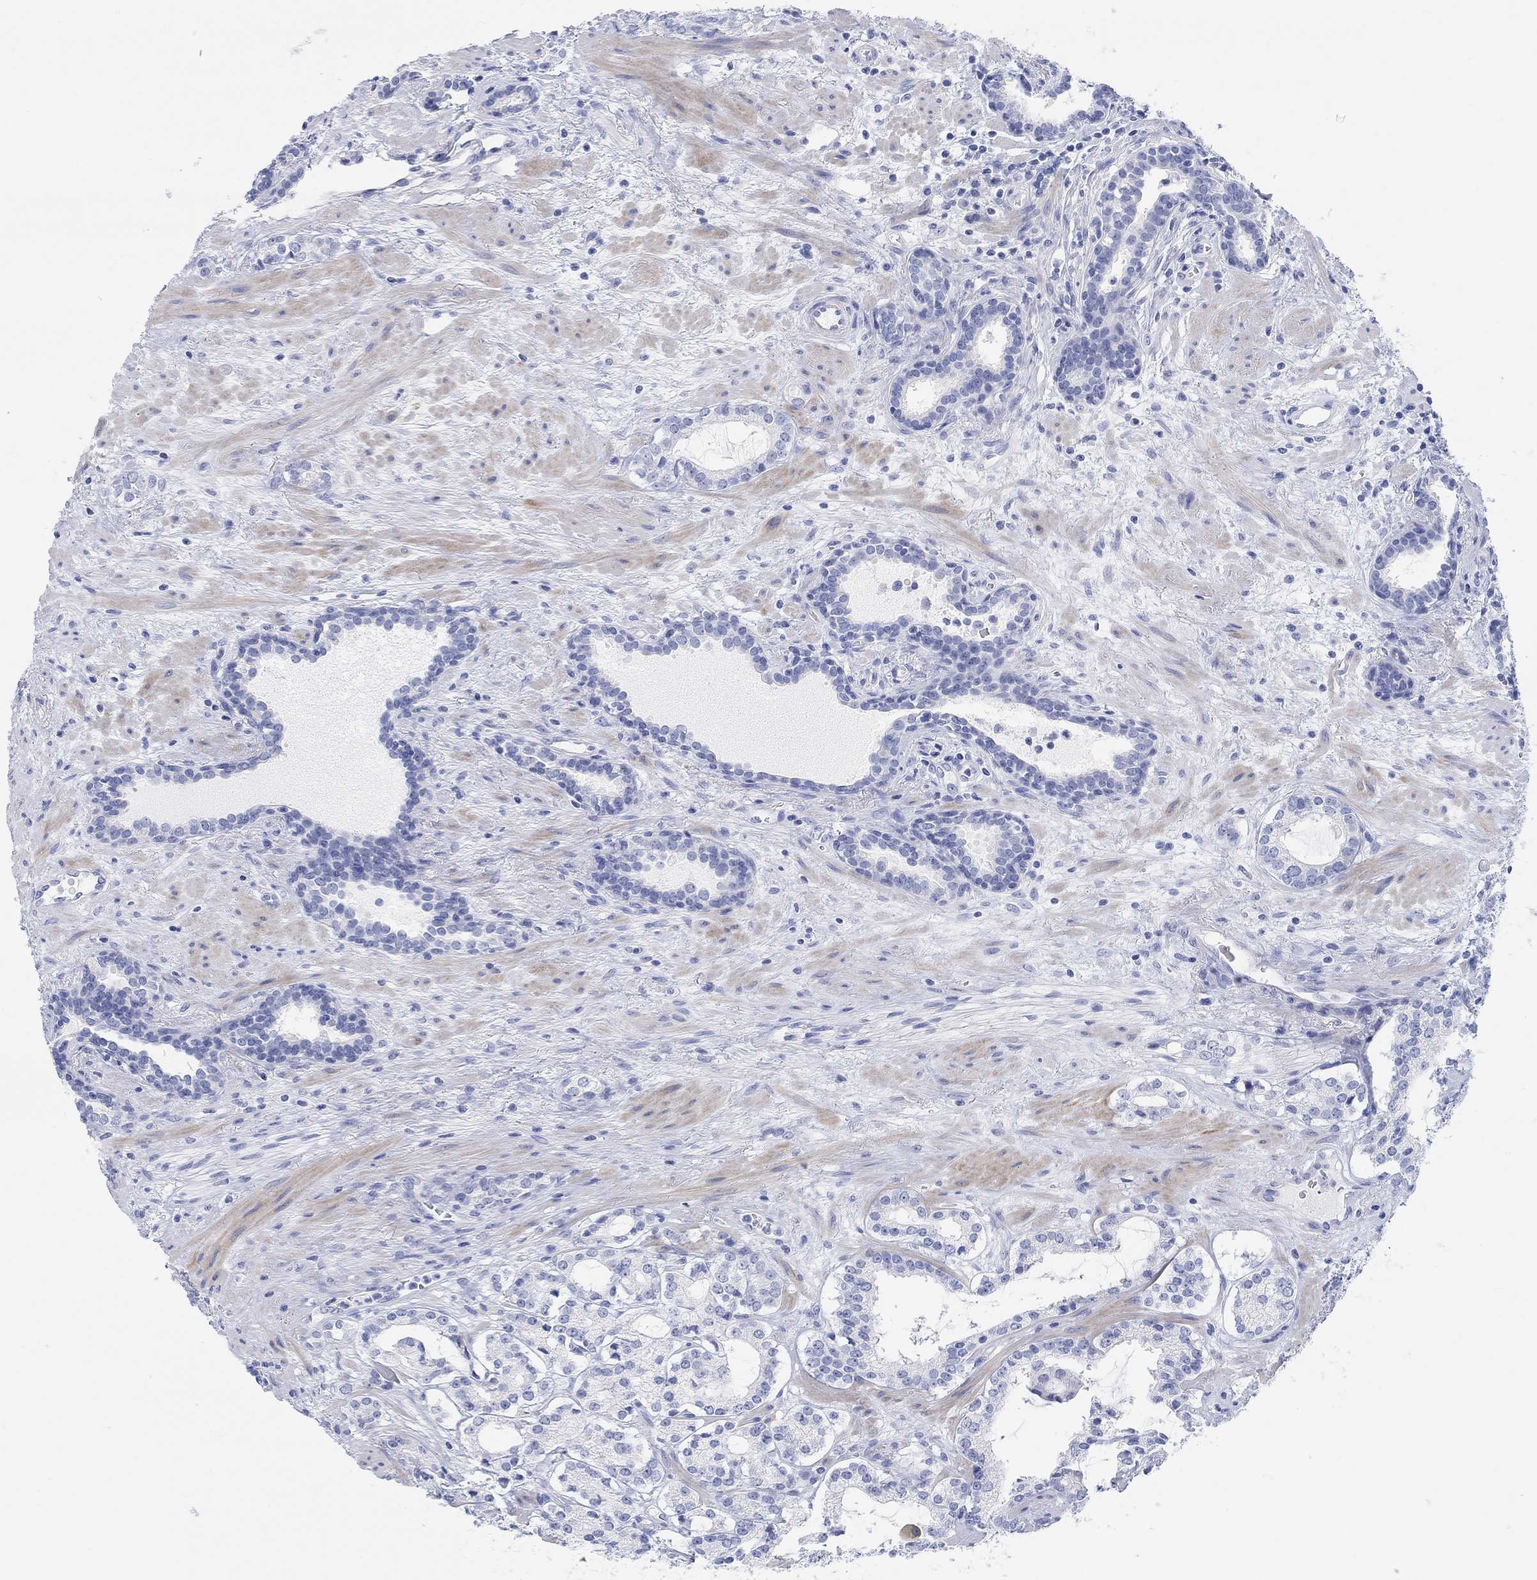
{"staining": {"intensity": "negative", "quantity": "none", "location": "none"}, "tissue": "prostate cancer", "cell_type": "Tumor cells", "image_type": "cancer", "snomed": [{"axis": "morphology", "description": "Adenocarcinoma, NOS"}, {"axis": "topography", "description": "Prostate"}], "caption": "This is an immunohistochemistry histopathology image of human prostate adenocarcinoma. There is no staining in tumor cells.", "gene": "XIRP2", "patient": {"sex": "male", "age": 66}}